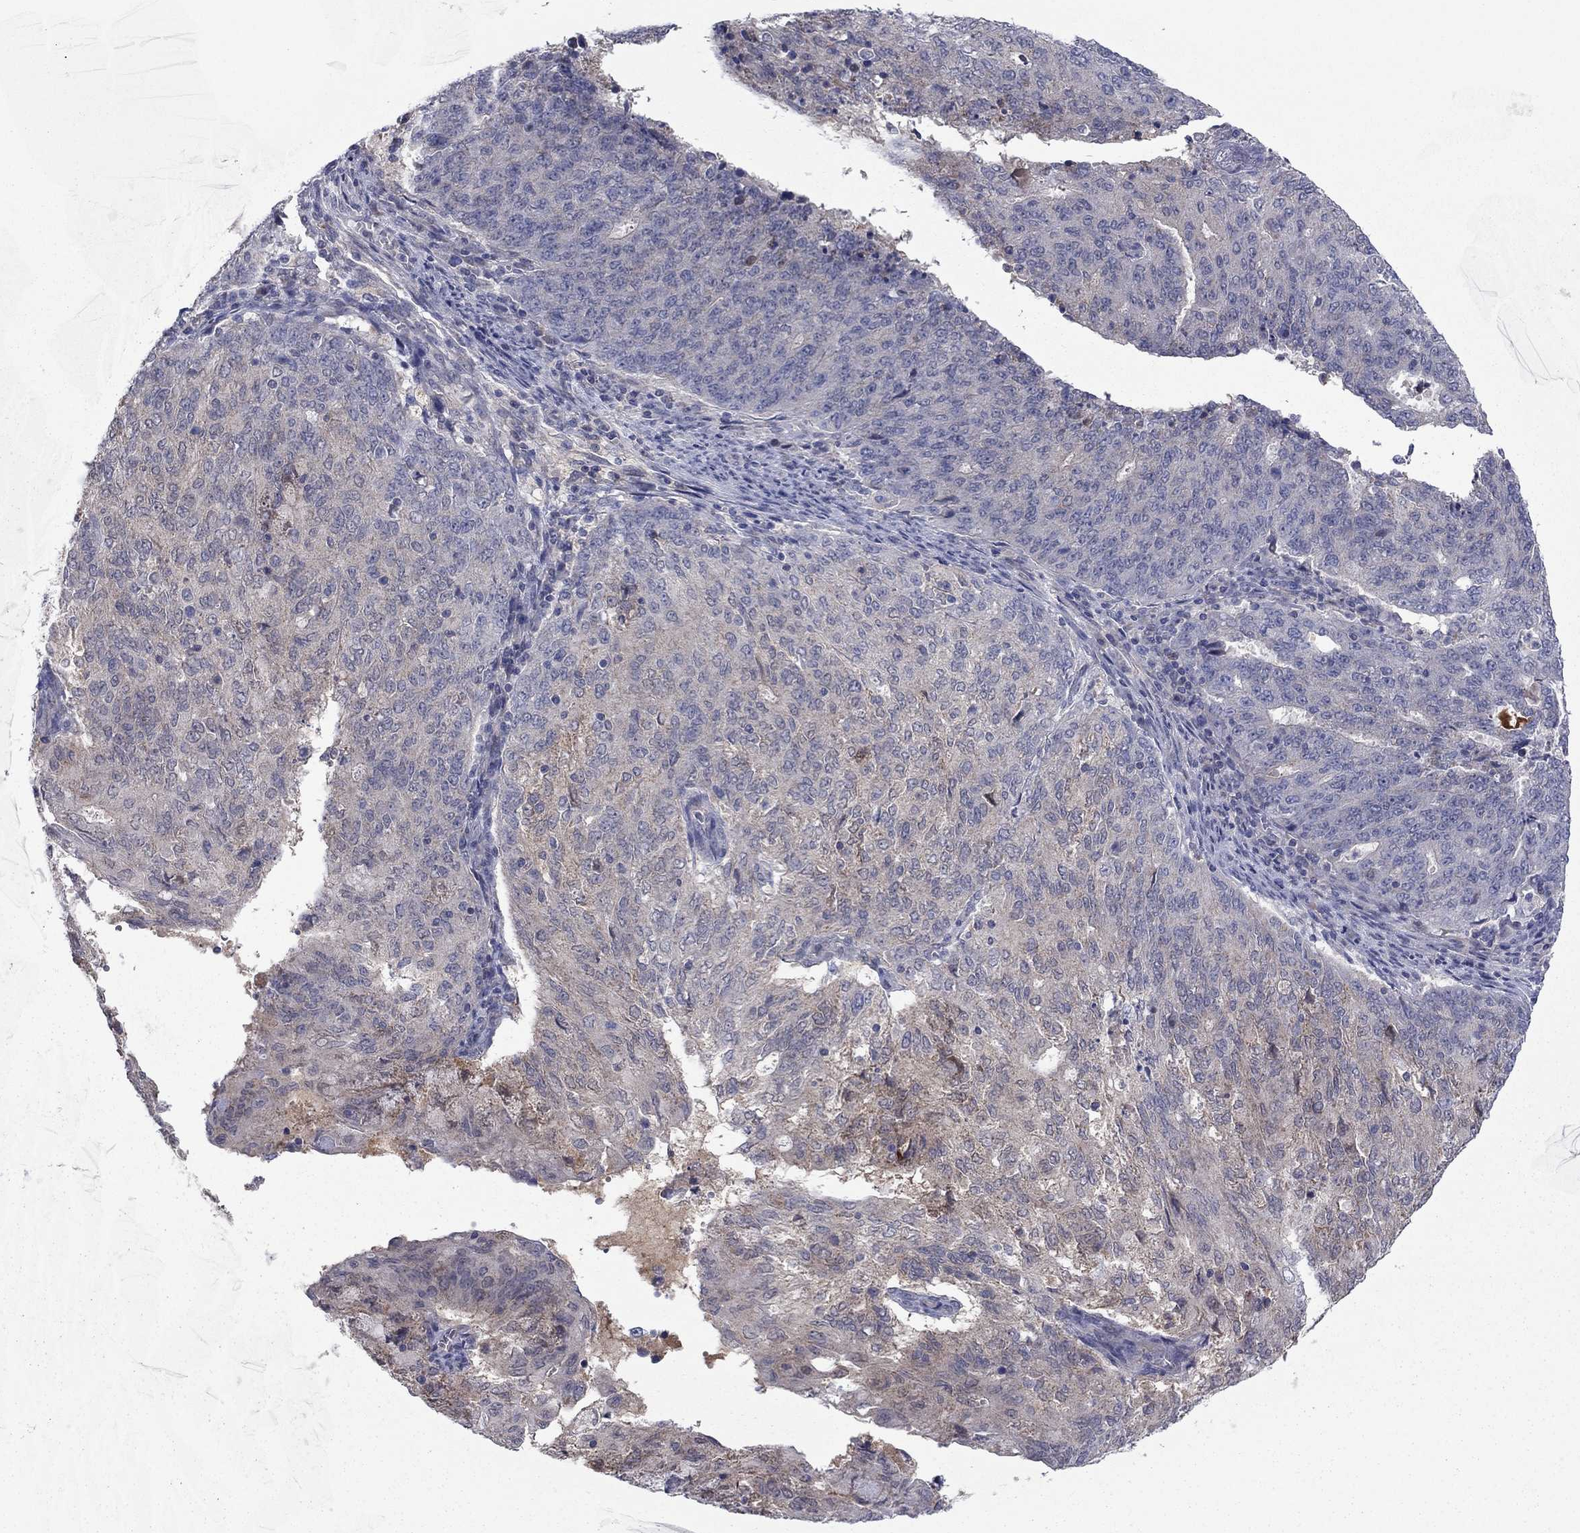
{"staining": {"intensity": "weak", "quantity": "<25%", "location": "cytoplasmic/membranous"}, "tissue": "endometrial cancer", "cell_type": "Tumor cells", "image_type": "cancer", "snomed": [{"axis": "morphology", "description": "Adenocarcinoma, NOS"}, {"axis": "topography", "description": "Endometrium"}], "caption": "This is an IHC photomicrograph of human endometrial cancer (adenocarcinoma). There is no expression in tumor cells.", "gene": "GRHPR", "patient": {"sex": "female", "age": 82}}